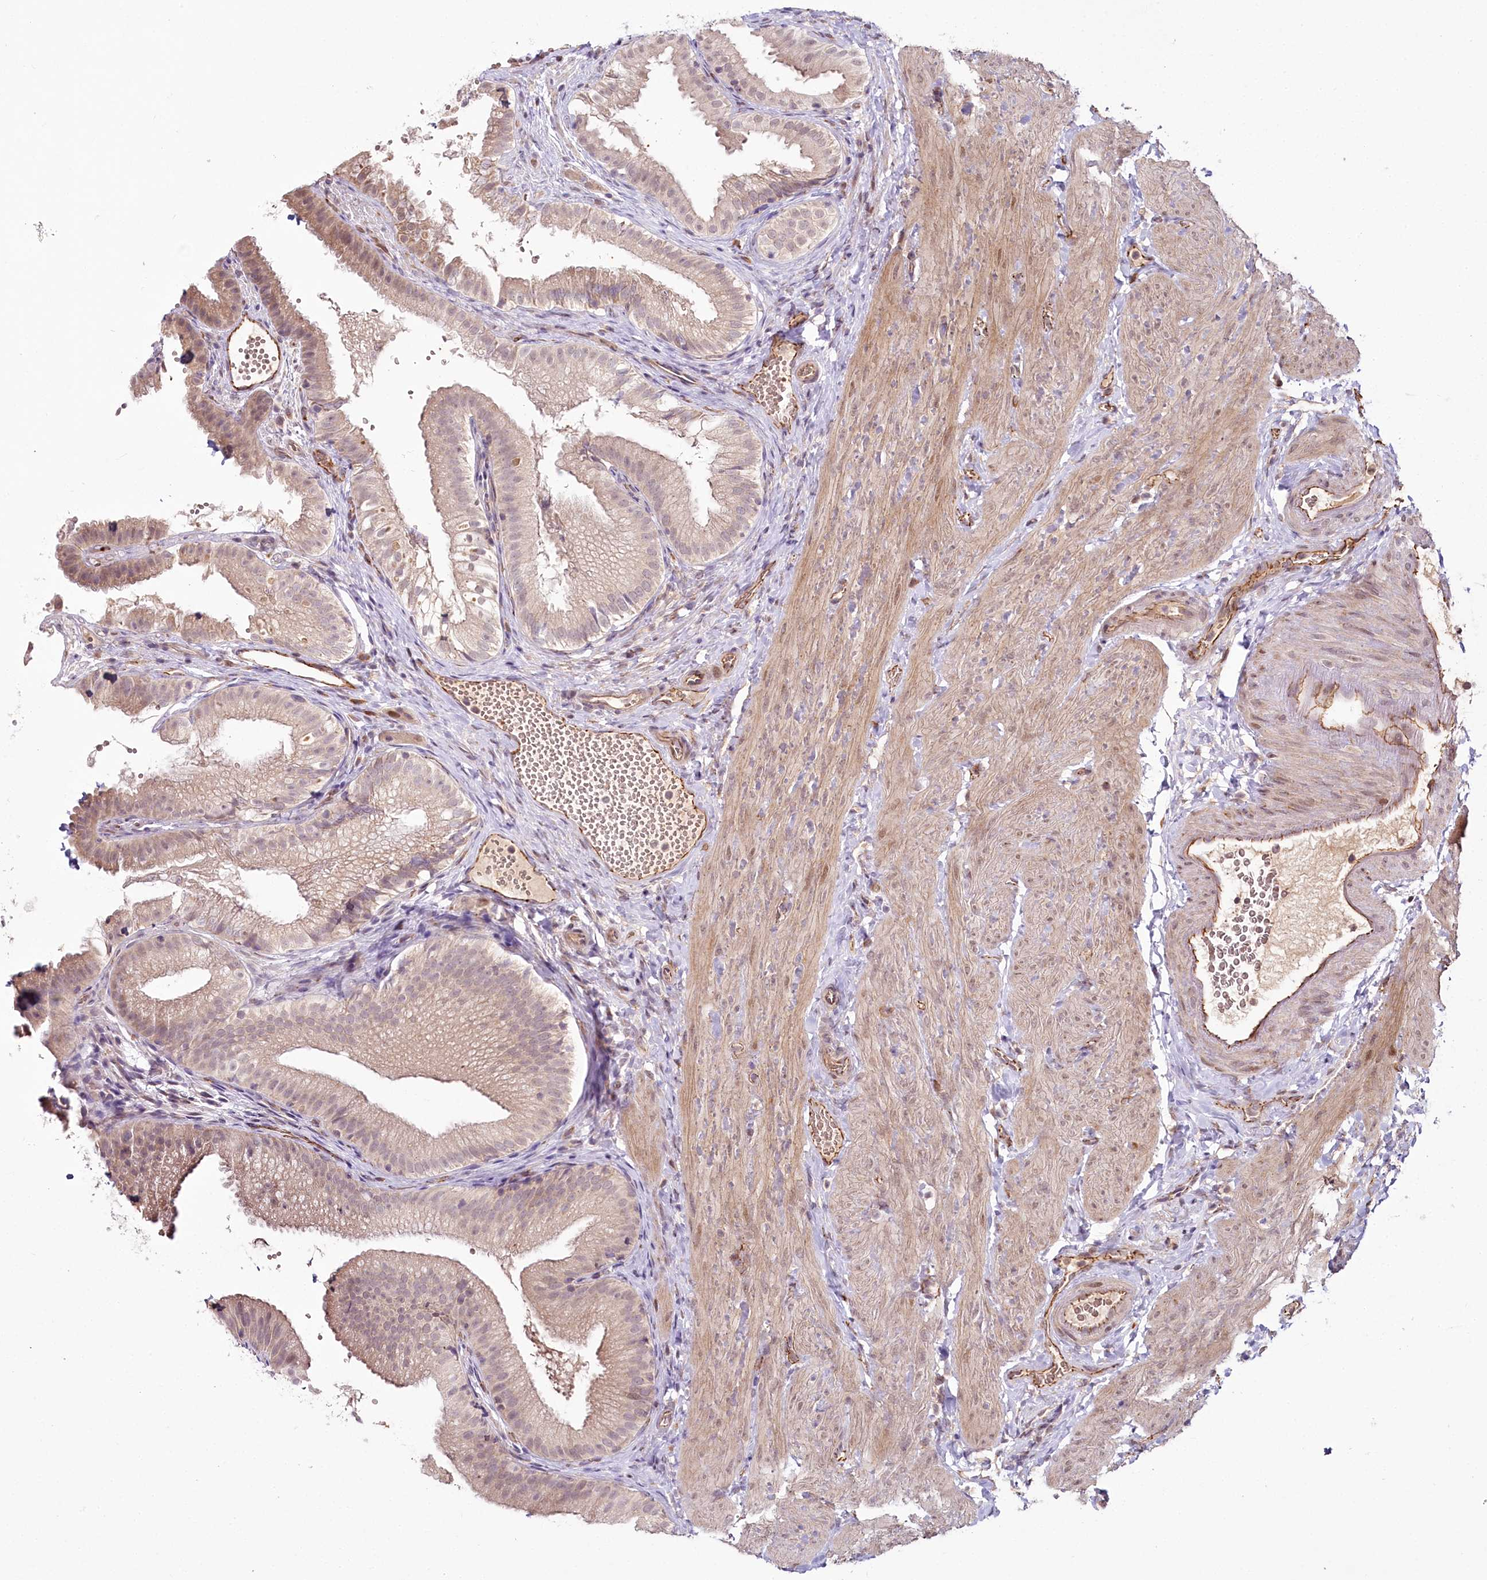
{"staining": {"intensity": "weak", "quantity": "25%-75%", "location": "cytoplasmic/membranous,nuclear"}, "tissue": "gallbladder", "cell_type": "Glandular cells", "image_type": "normal", "snomed": [{"axis": "morphology", "description": "Normal tissue, NOS"}, {"axis": "topography", "description": "Gallbladder"}], "caption": "Immunohistochemical staining of normal gallbladder demonstrates 25%-75% levels of weak cytoplasmic/membranous,nuclear protein staining in approximately 25%-75% of glandular cells.", "gene": "ALKBH8", "patient": {"sex": "female", "age": 30}}